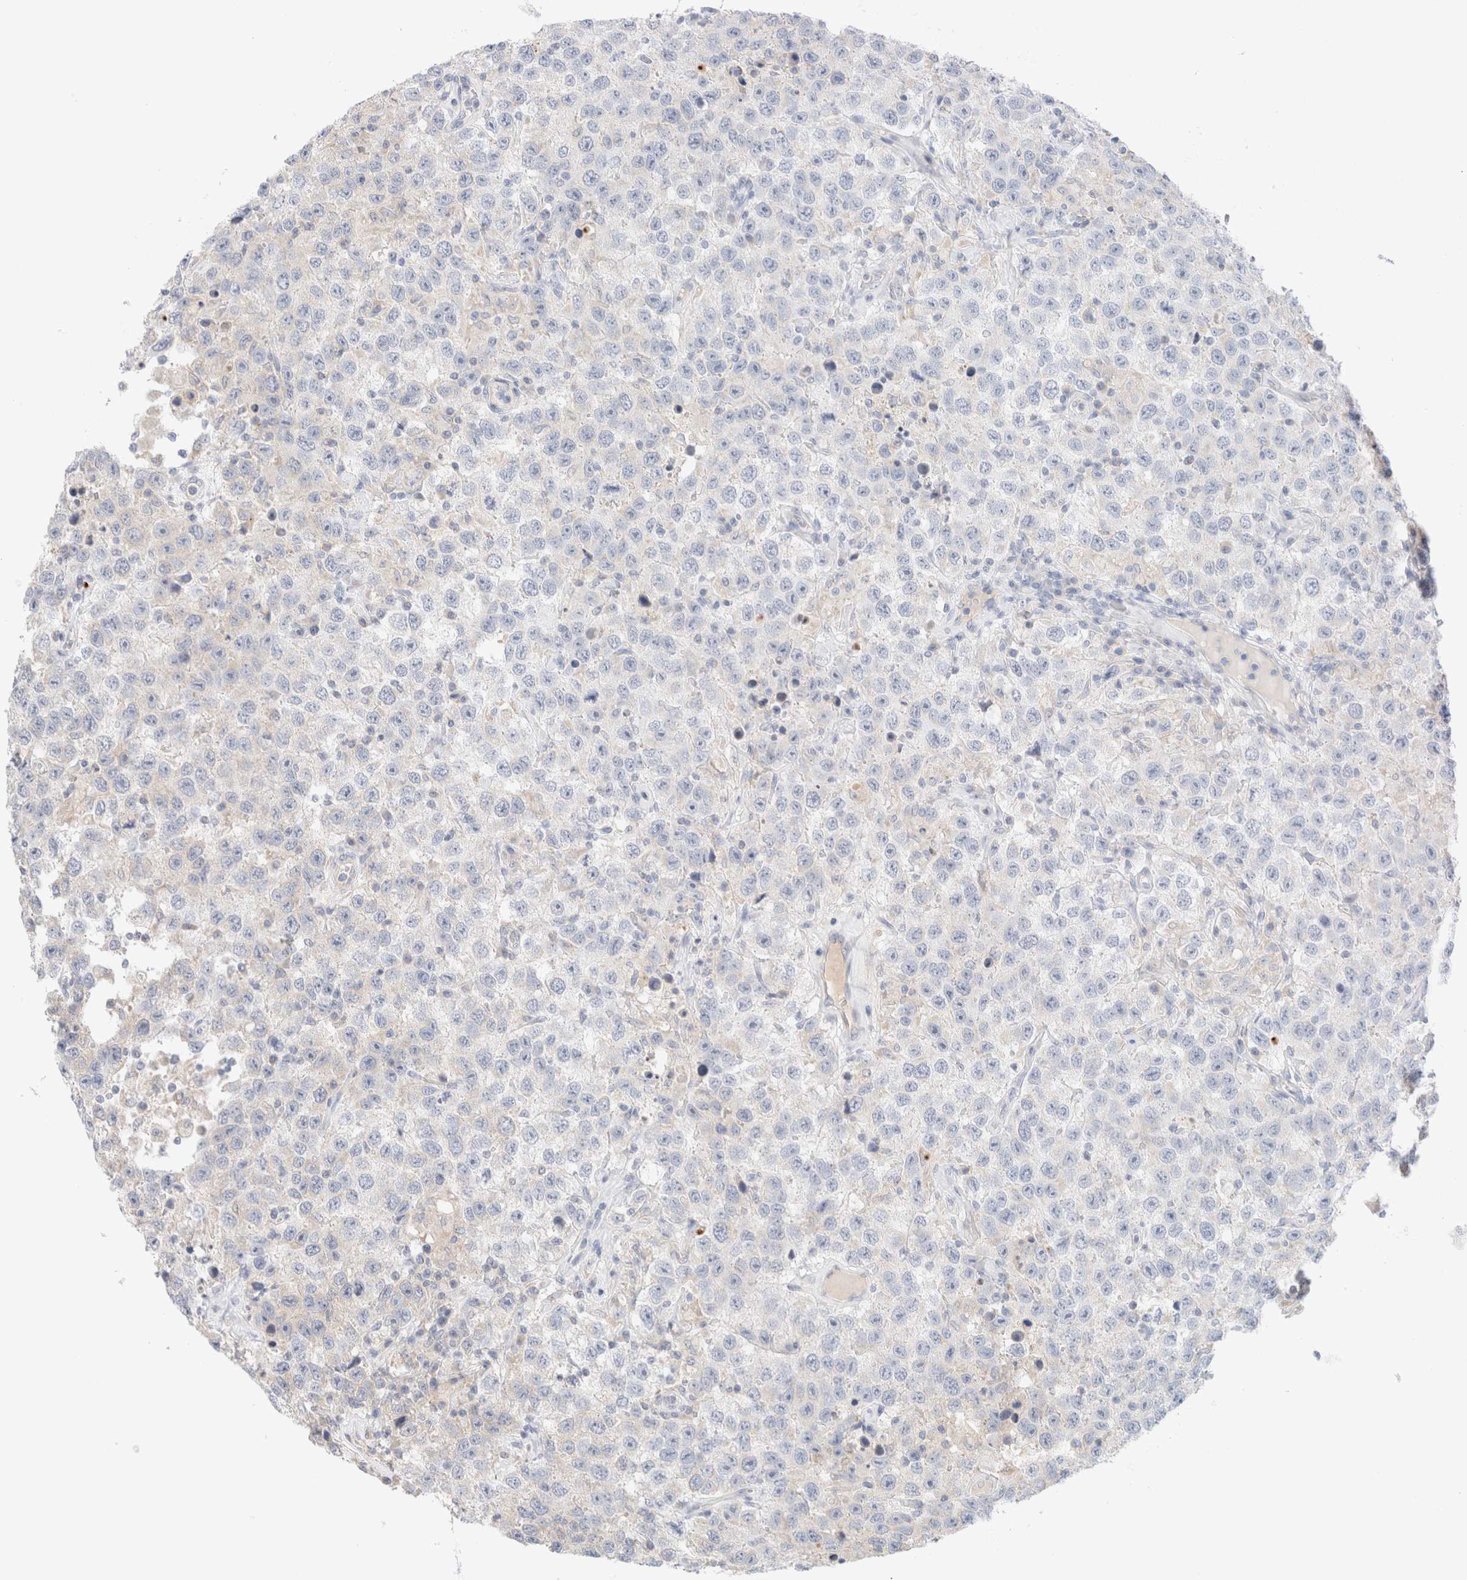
{"staining": {"intensity": "negative", "quantity": "none", "location": "none"}, "tissue": "testis cancer", "cell_type": "Tumor cells", "image_type": "cancer", "snomed": [{"axis": "morphology", "description": "Seminoma, NOS"}, {"axis": "topography", "description": "Testis"}], "caption": "There is no significant staining in tumor cells of seminoma (testis).", "gene": "HEXD", "patient": {"sex": "male", "age": 41}}